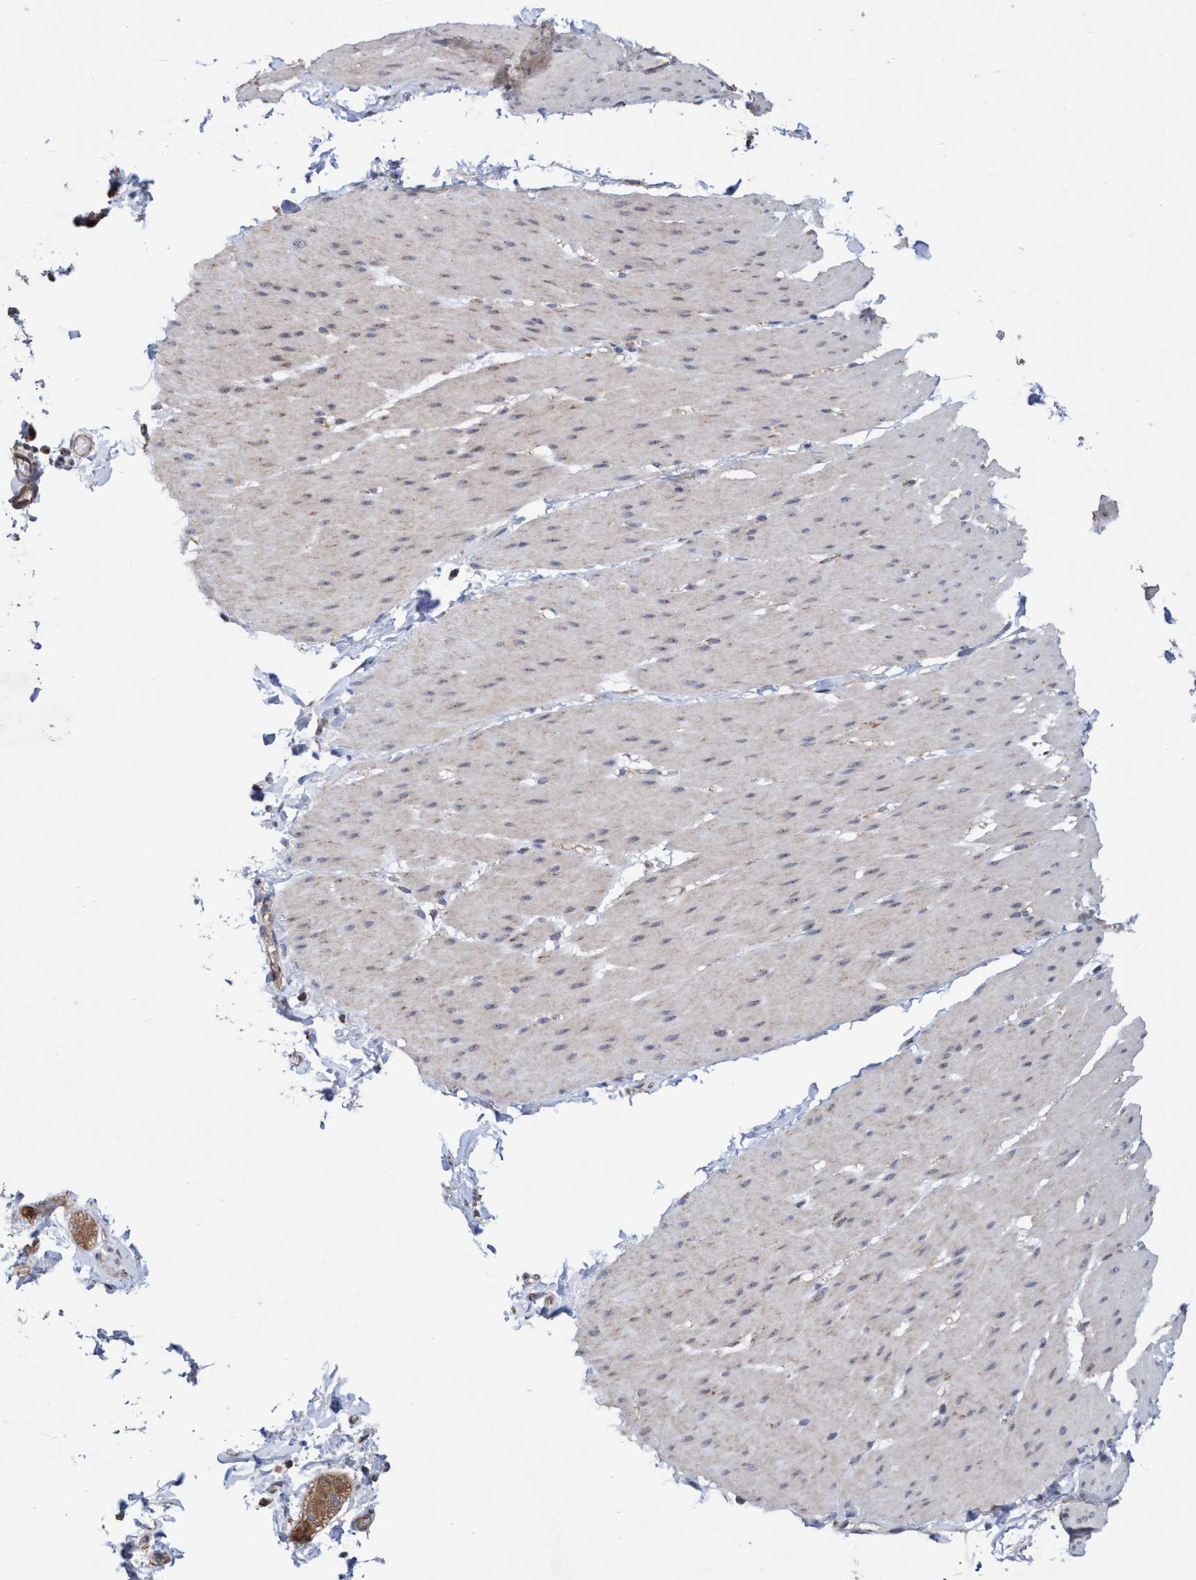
{"staining": {"intensity": "weak", "quantity": ">75%", "location": "cytoplasmic/membranous,nuclear"}, "tissue": "smooth muscle", "cell_type": "Smooth muscle cells", "image_type": "normal", "snomed": [{"axis": "morphology", "description": "Normal tissue, NOS"}, {"axis": "topography", "description": "Smooth muscle"}, {"axis": "topography", "description": "Colon"}], "caption": "Approximately >75% of smooth muscle cells in benign human smooth muscle reveal weak cytoplasmic/membranous,nuclear protein staining as visualized by brown immunohistochemical staining.", "gene": "P2RY14", "patient": {"sex": "male", "age": 67}}